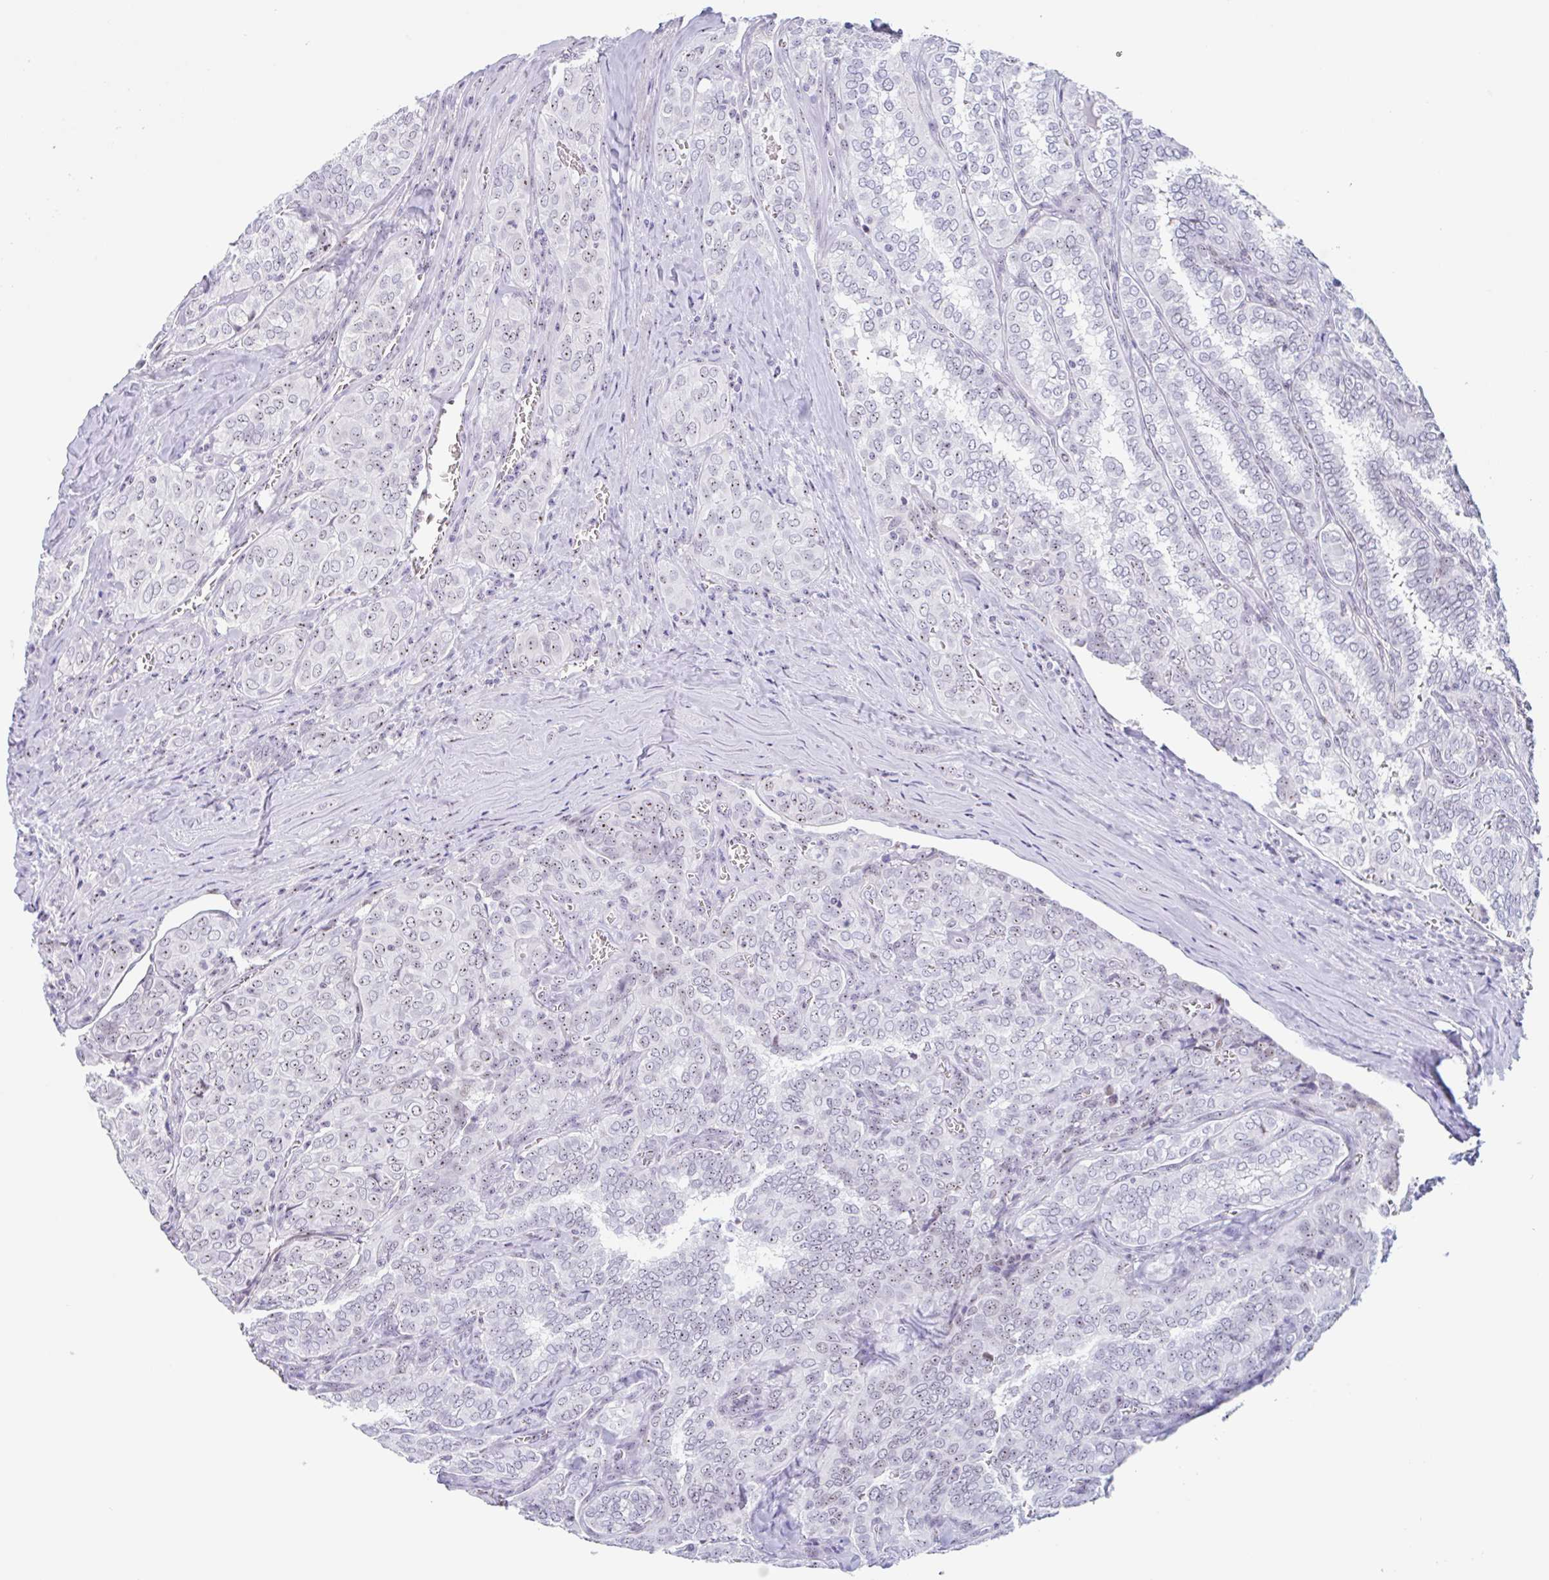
{"staining": {"intensity": "weak", "quantity": ">75%", "location": "nuclear"}, "tissue": "thyroid cancer", "cell_type": "Tumor cells", "image_type": "cancer", "snomed": [{"axis": "morphology", "description": "Papillary adenocarcinoma, NOS"}, {"axis": "topography", "description": "Thyroid gland"}], "caption": "Weak nuclear positivity is present in approximately >75% of tumor cells in papillary adenocarcinoma (thyroid). (Stains: DAB (3,3'-diaminobenzidine) in brown, nuclei in blue, Microscopy: brightfield microscopy at high magnification).", "gene": "LENG9", "patient": {"sex": "female", "age": 30}}